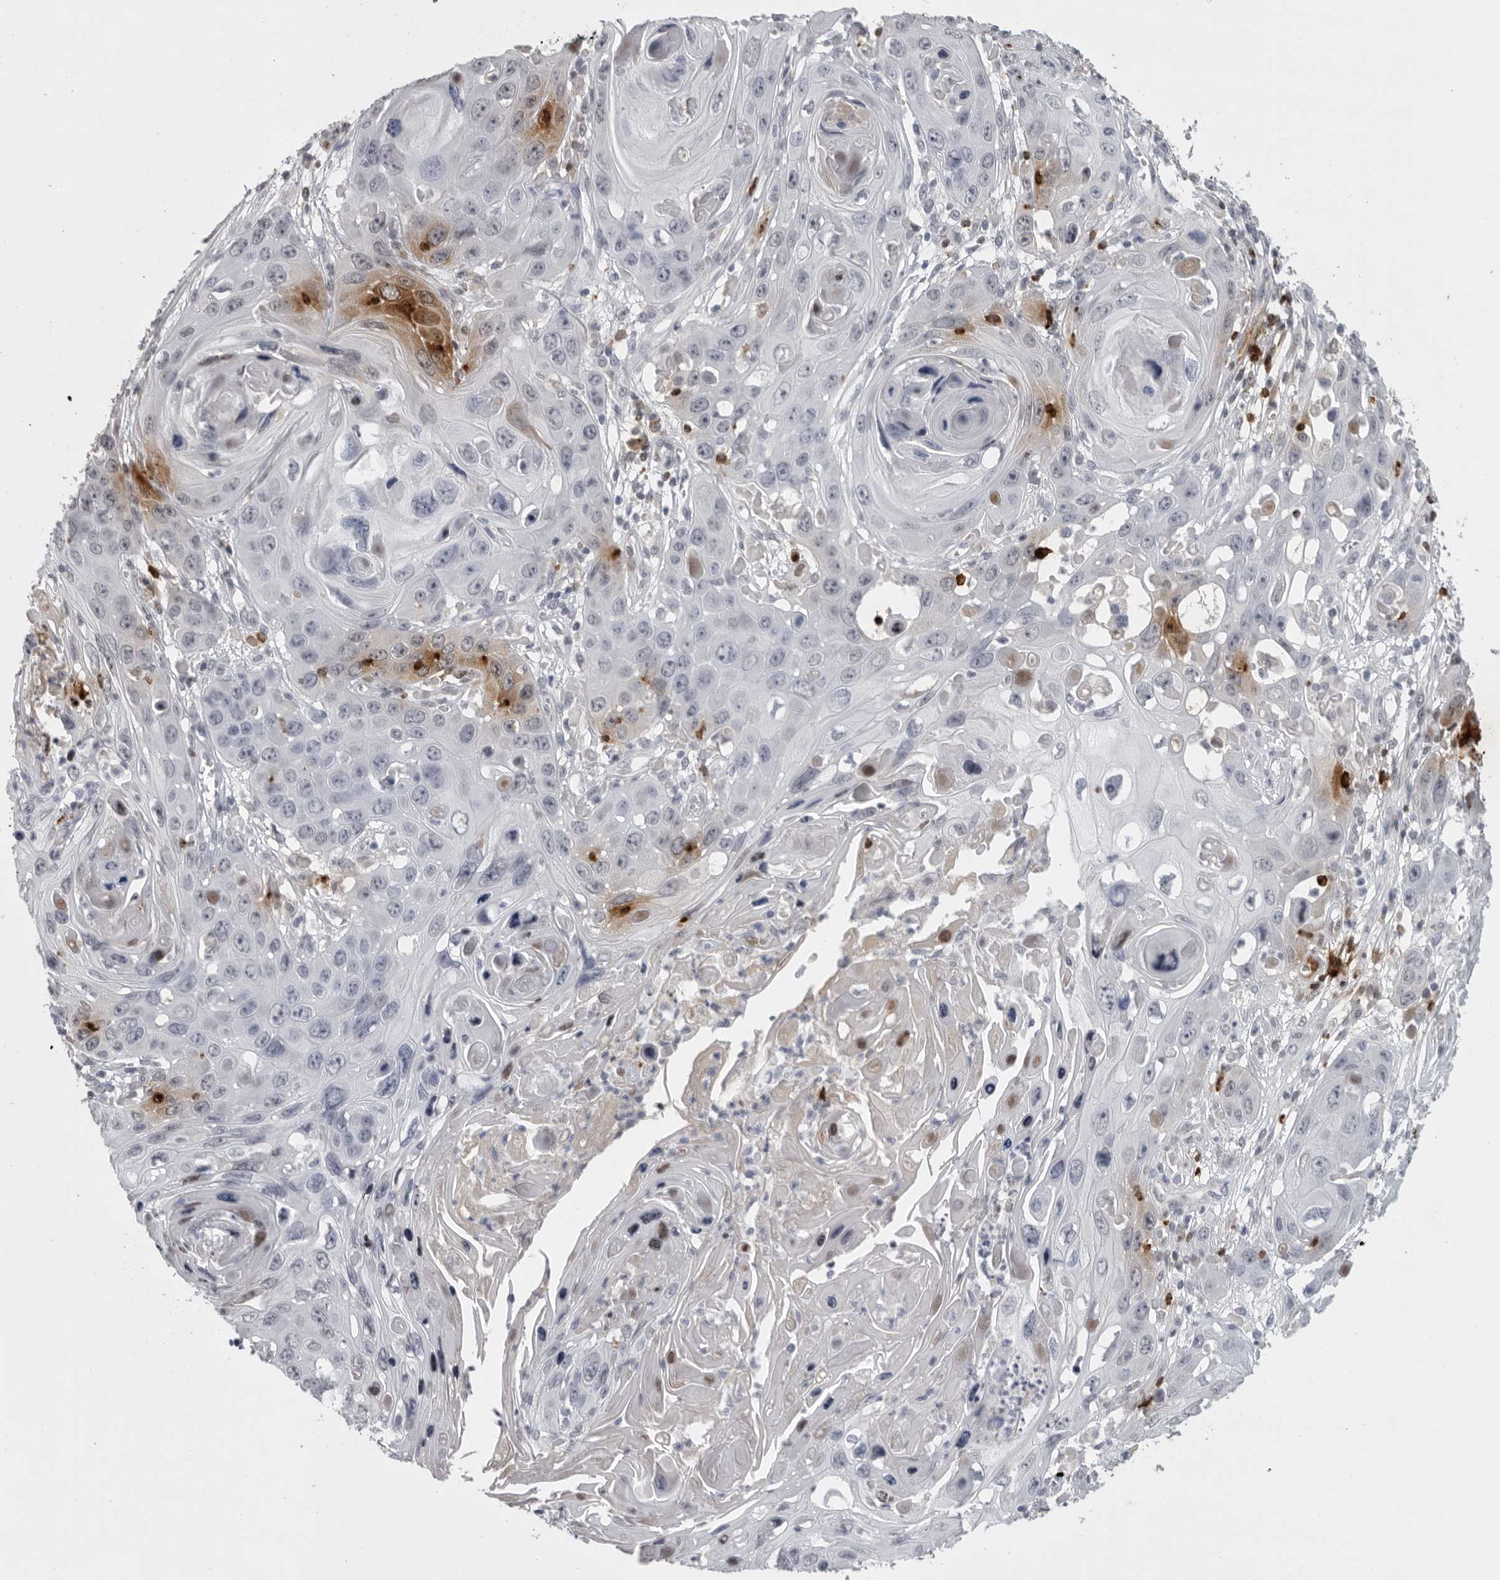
{"staining": {"intensity": "negative", "quantity": "none", "location": "none"}, "tissue": "skin cancer", "cell_type": "Tumor cells", "image_type": "cancer", "snomed": [{"axis": "morphology", "description": "Squamous cell carcinoma, NOS"}, {"axis": "topography", "description": "Skin"}], "caption": "Tumor cells are negative for protein expression in human skin squamous cell carcinoma.", "gene": "GNLY", "patient": {"sex": "male", "age": 55}}